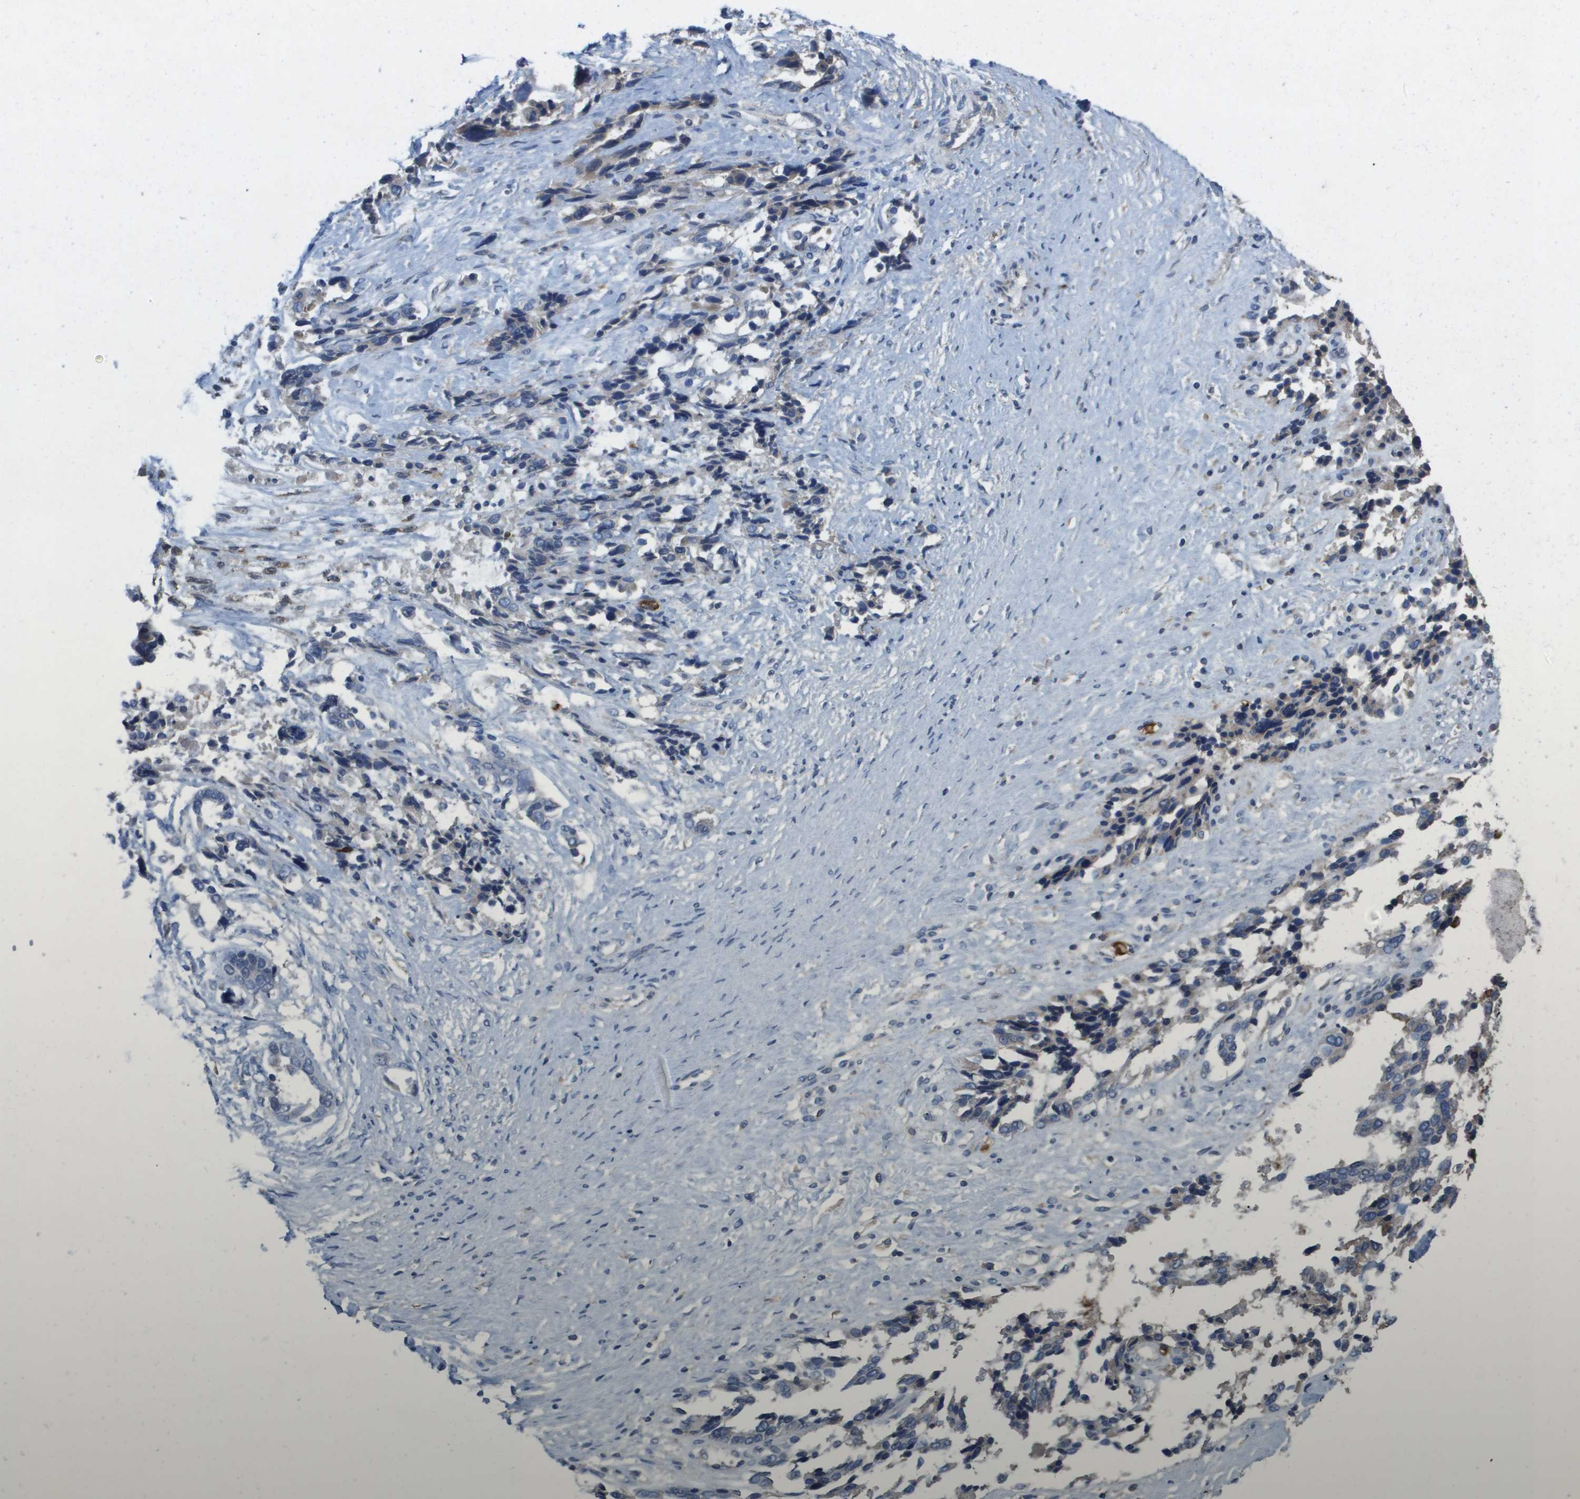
{"staining": {"intensity": "negative", "quantity": "none", "location": "none"}, "tissue": "ovarian cancer", "cell_type": "Tumor cells", "image_type": "cancer", "snomed": [{"axis": "morphology", "description": "Cystadenocarcinoma, serous, NOS"}, {"axis": "topography", "description": "Ovary"}], "caption": "This is a image of immunohistochemistry staining of ovarian cancer, which shows no expression in tumor cells. (IHC, brightfield microscopy, high magnification).", "gene": "CLCA4", "patient": {"sex": "female", "age": 44}}